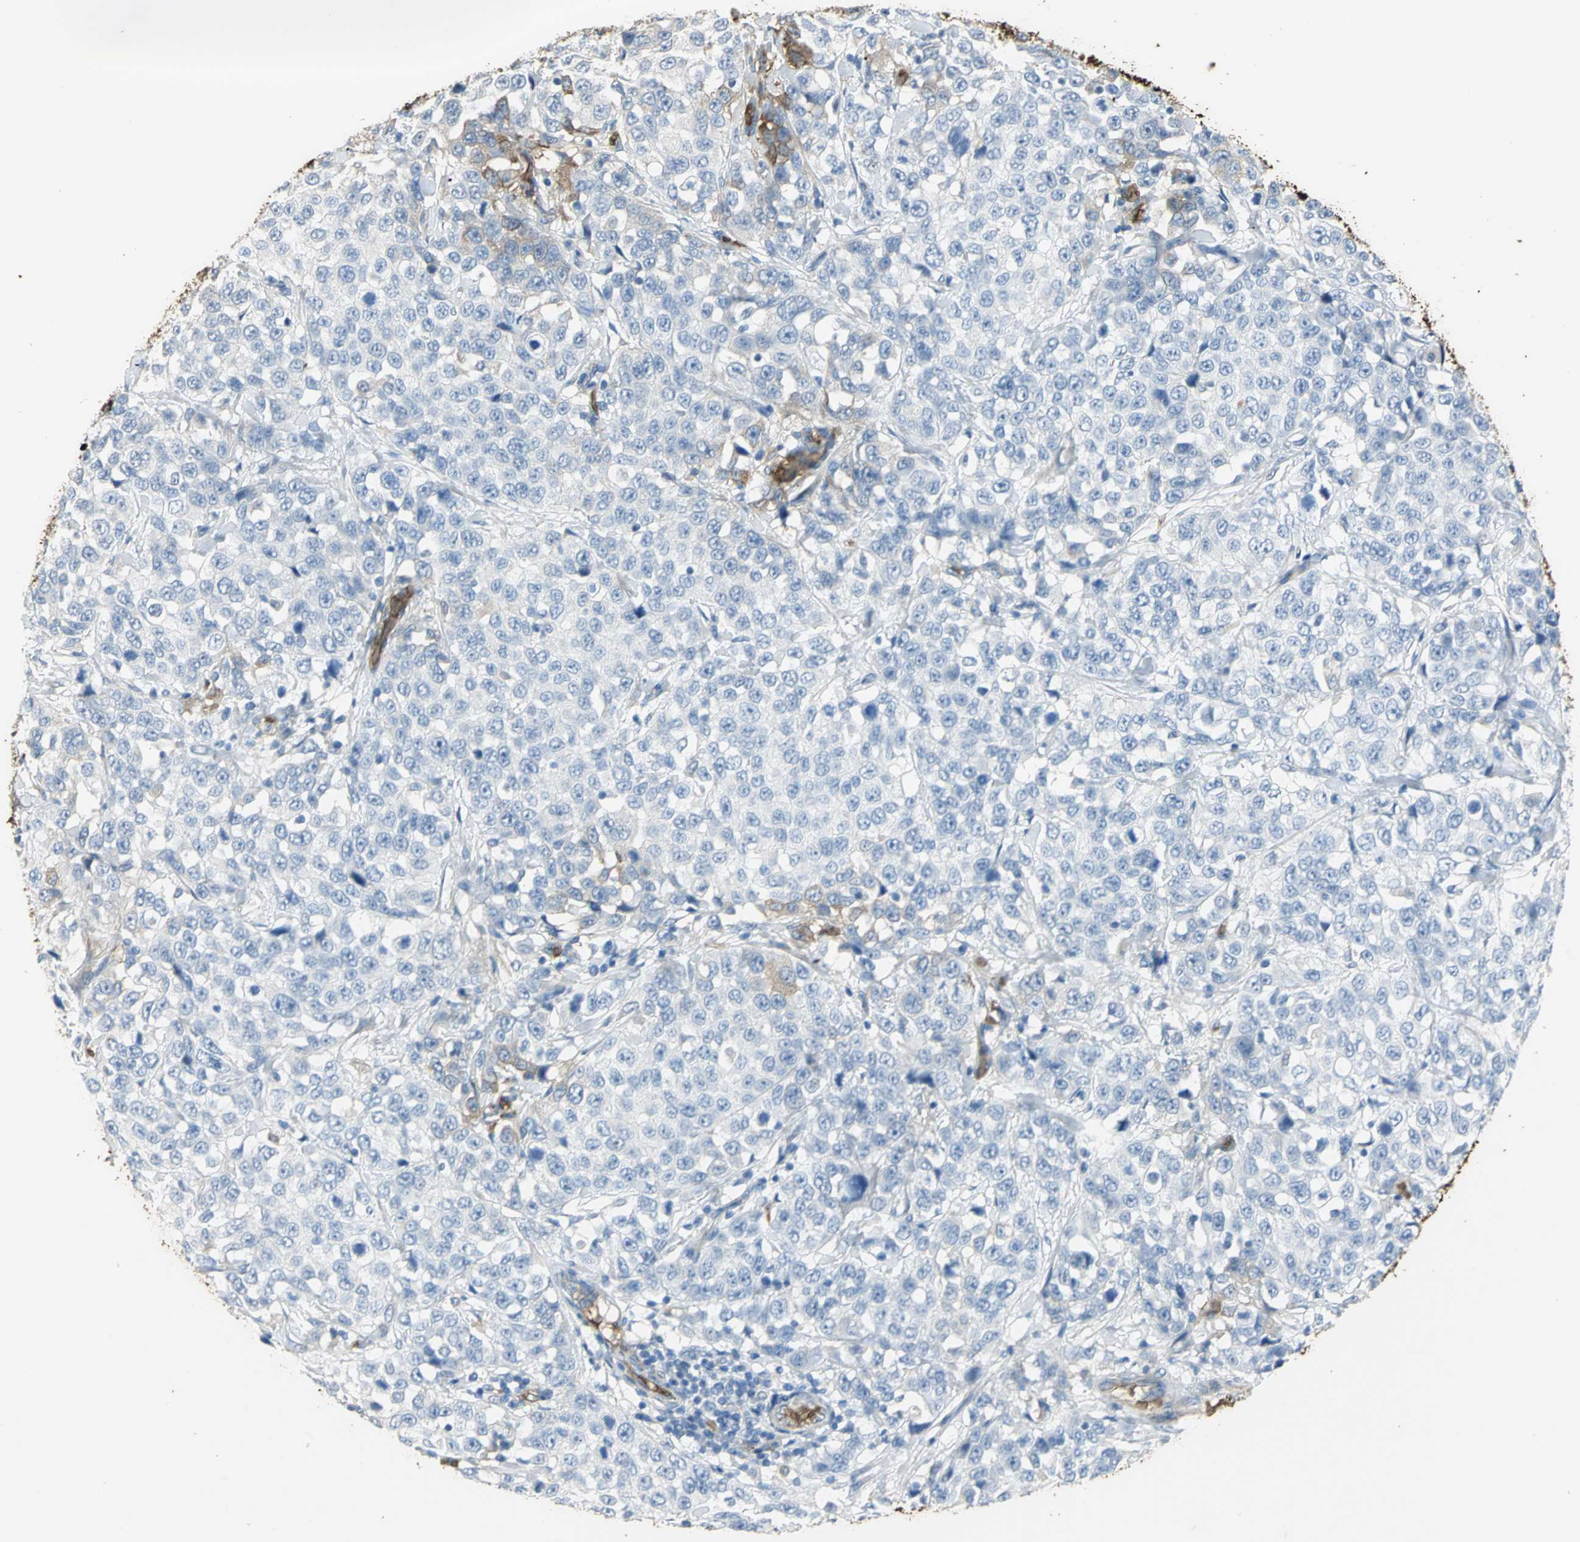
{"staining": {"intensity": "negative", "quantity": "none", "location": "none"}, "tissue": "stomach cancer", "cell_type": "Tumor cells", "image_type": "cancer", "snomed": [{"axis": "morphology", "description": "Normal tissue, NOS"}, {"axis": "morphology", "description": "Adenocarcinoma, NOS"}, {"axis": "topography", "description": "Stomach"}], "caption": "Tumor cells are negative for brown protein staining in adenocarcinoma (stomach).", "gene": "TREM1", "patient": {"sex": "male", "age": 48}}